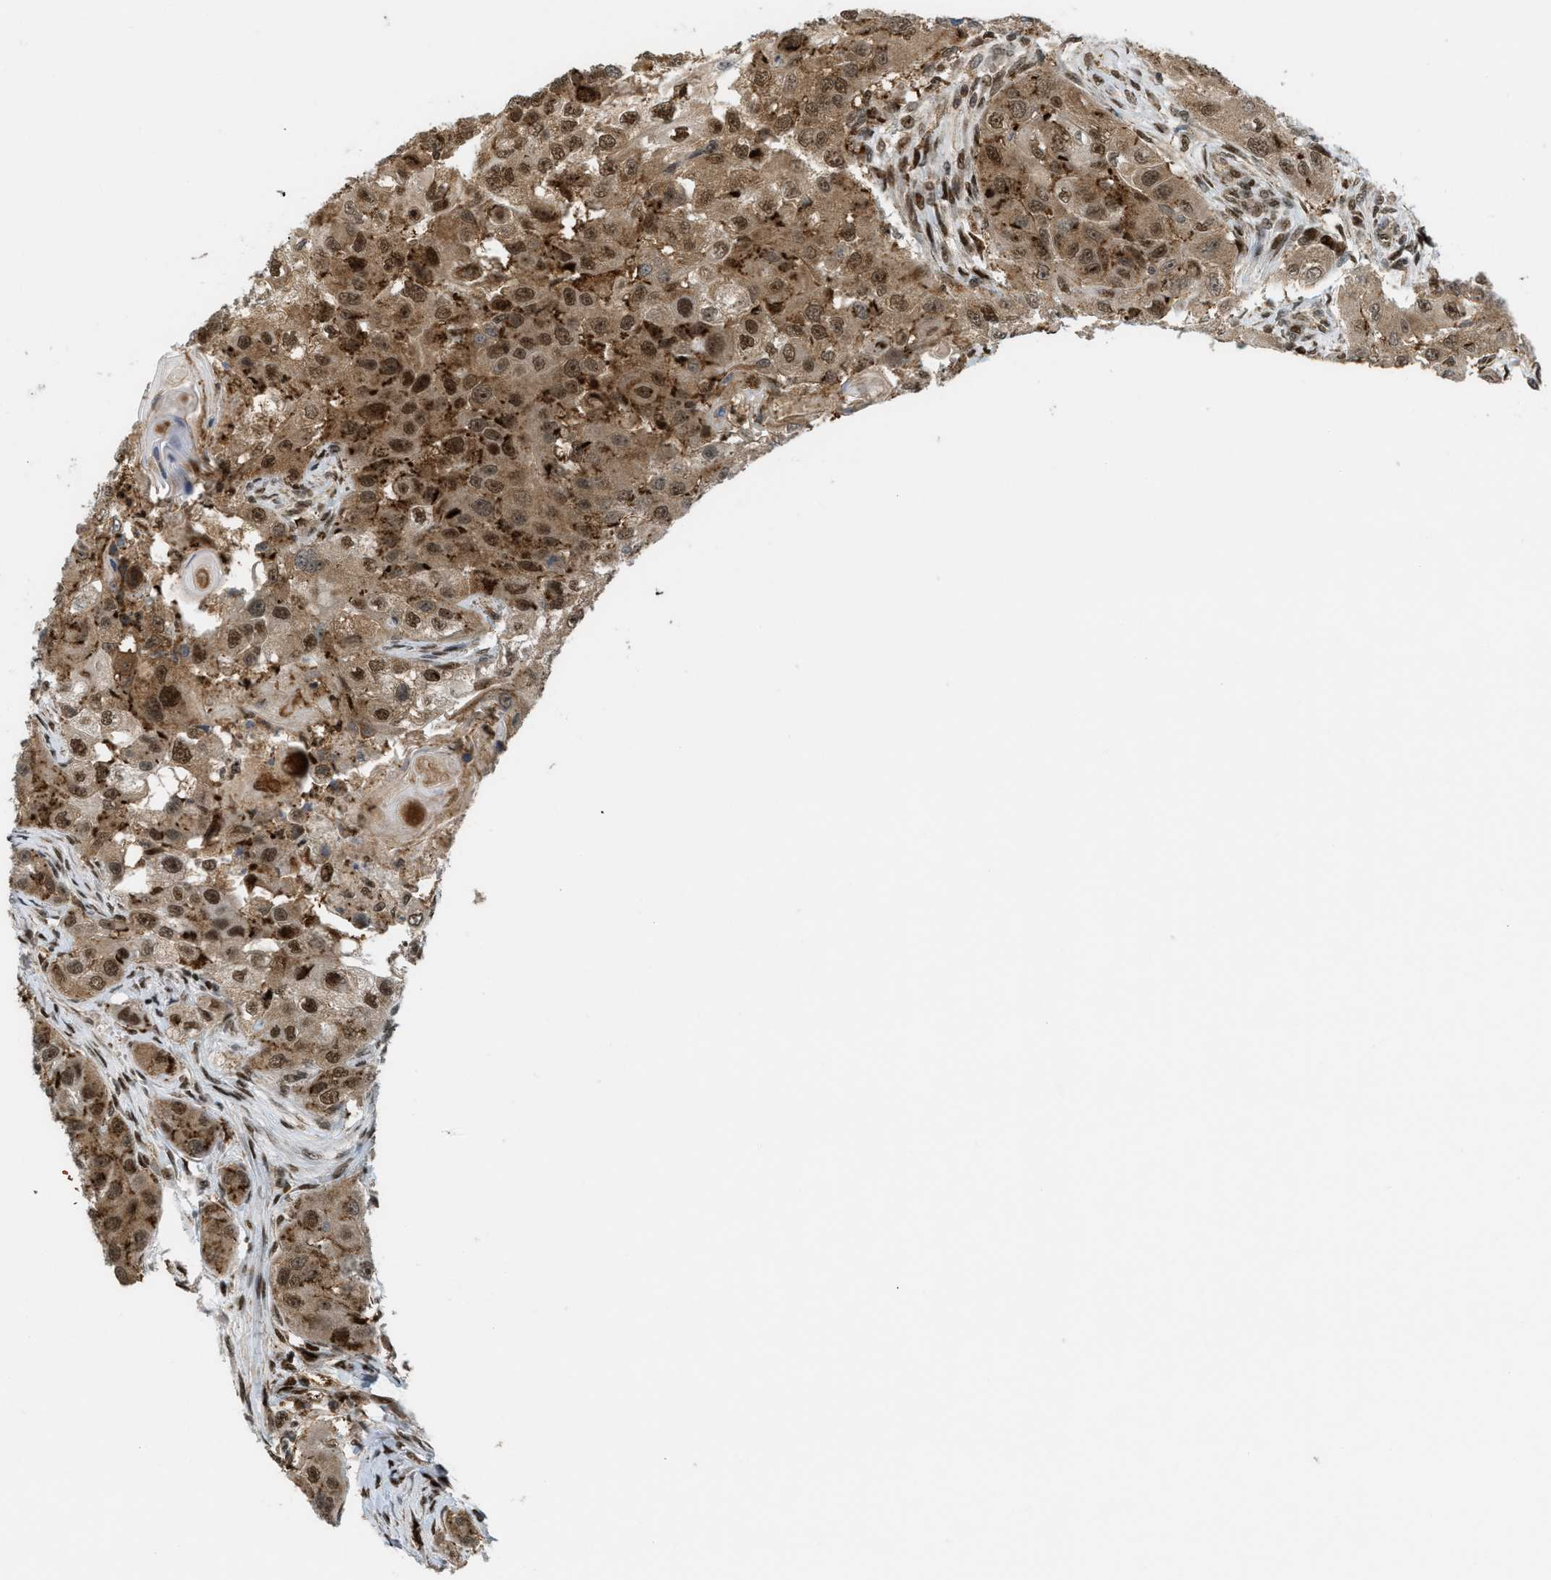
{"staining": {"intensity": "strong", "quantity": ">75%", "location": "cytoplasmic/membranous,nuclear"}, "tissue": "head and neck cancer", "cell_type": "Tumor cells", "image_type": "cancer", "snomed": [{"axis": "morphology", "description": "Normal tissue, NOS"}, {"axis": "morphology", "description": "Squamous cell carcinoma, NOS"}, {"axis": "topography", "description": "Skeletal muscle"}, {"axis": "topography", "description": "Head-Neck"}], "caption": "Head and neck cancer stained for a protein (brown) exhibits strong cytoplasmic/membranous and nuclear positive positivity in about >75% of tumor cells.", "gene": "TLK1", "patient": {"sex": "male", "age": 51}}